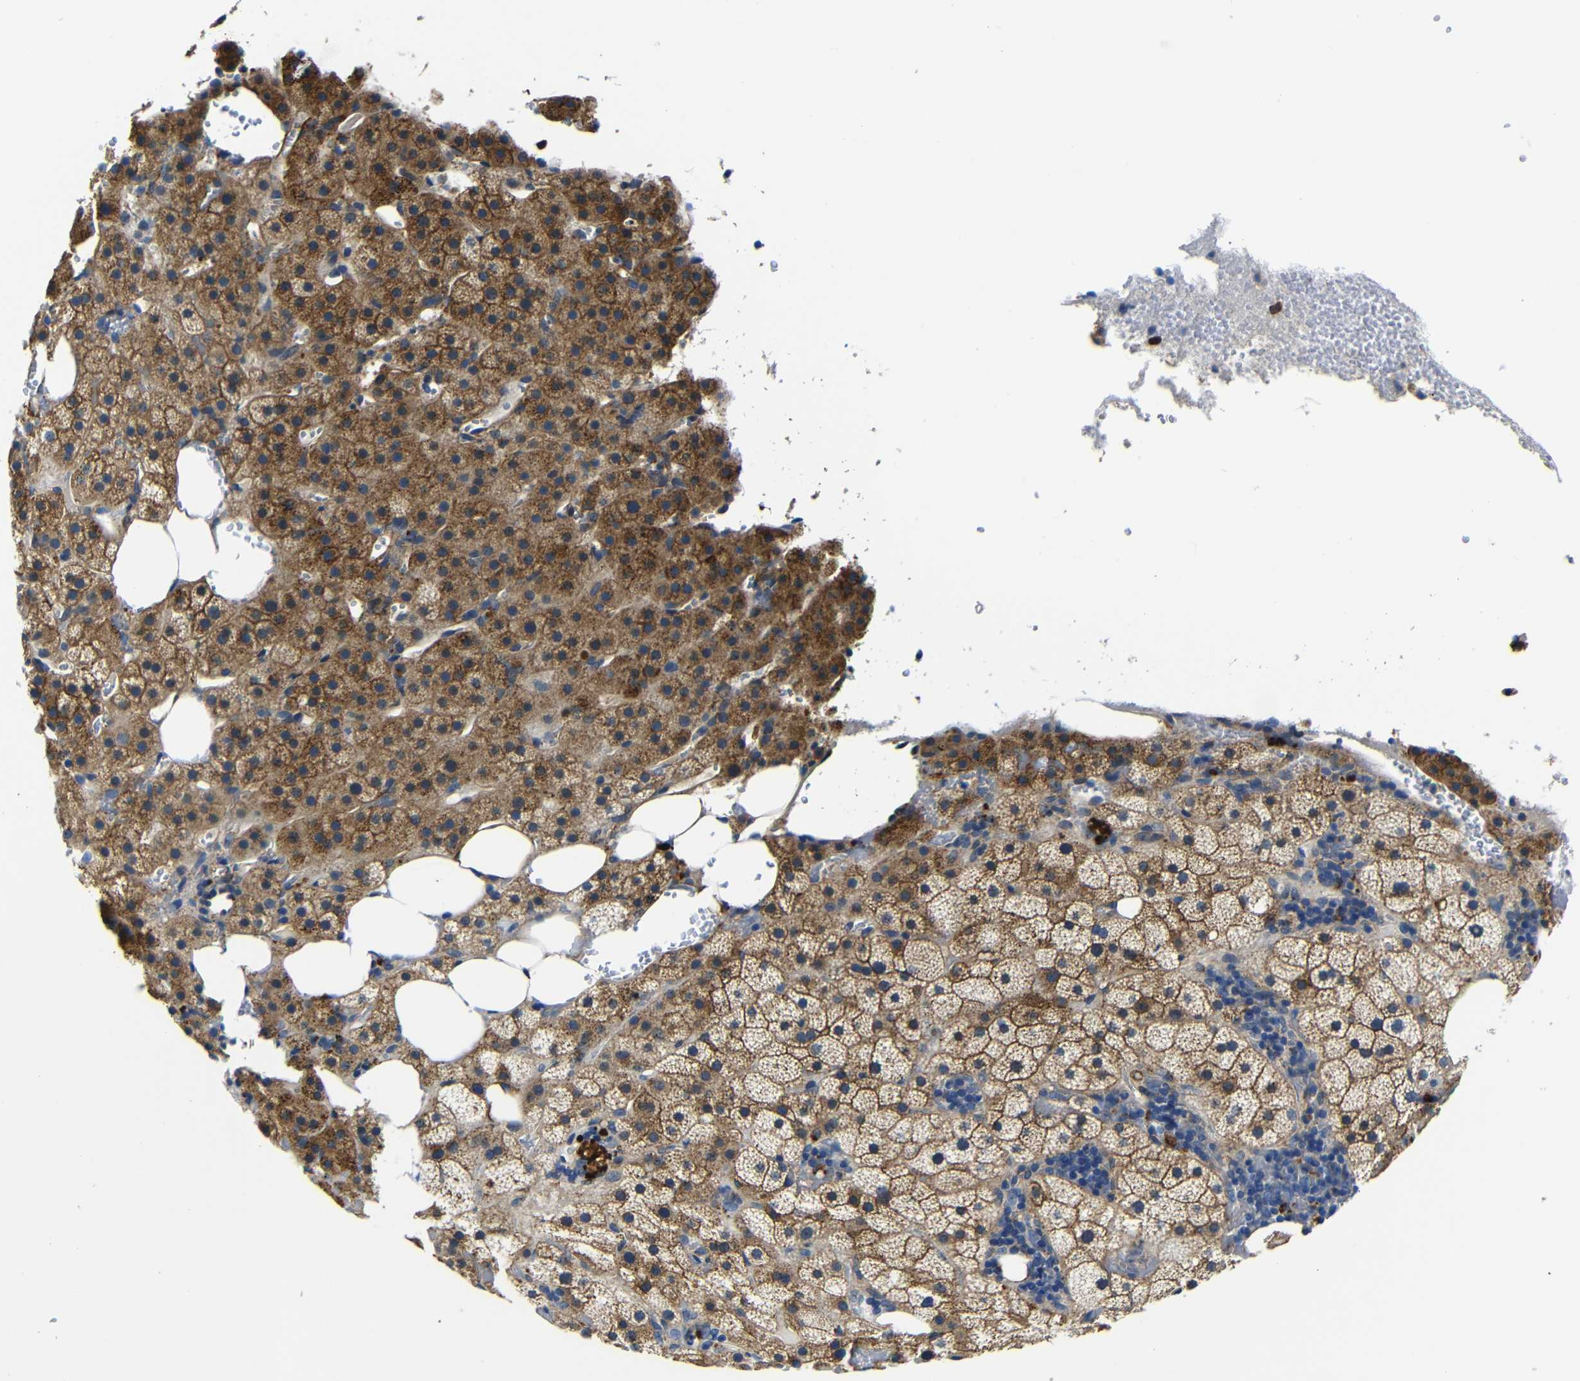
{"staining": {"intensity": "moderate", "quantity": ">75%", "location": "cytoplasmic/membranous"}, "tissue": "adrenal gland", "cell_type": "Glandular cells", "image_type": "normal", "snomed": [{"axis": "morphology", "description": "Normal tissue, NOS"}, {"axis": "topography", "description": "Adrenal gland"}], "caption": "Protein analysis of unremarkable adrenal gland demonstrates moderate cytoplasmic/membranous staining in about >75% of glandular cells.", "gene": "GIMAP2", "patient": {"sex": "female", "age": 59}}